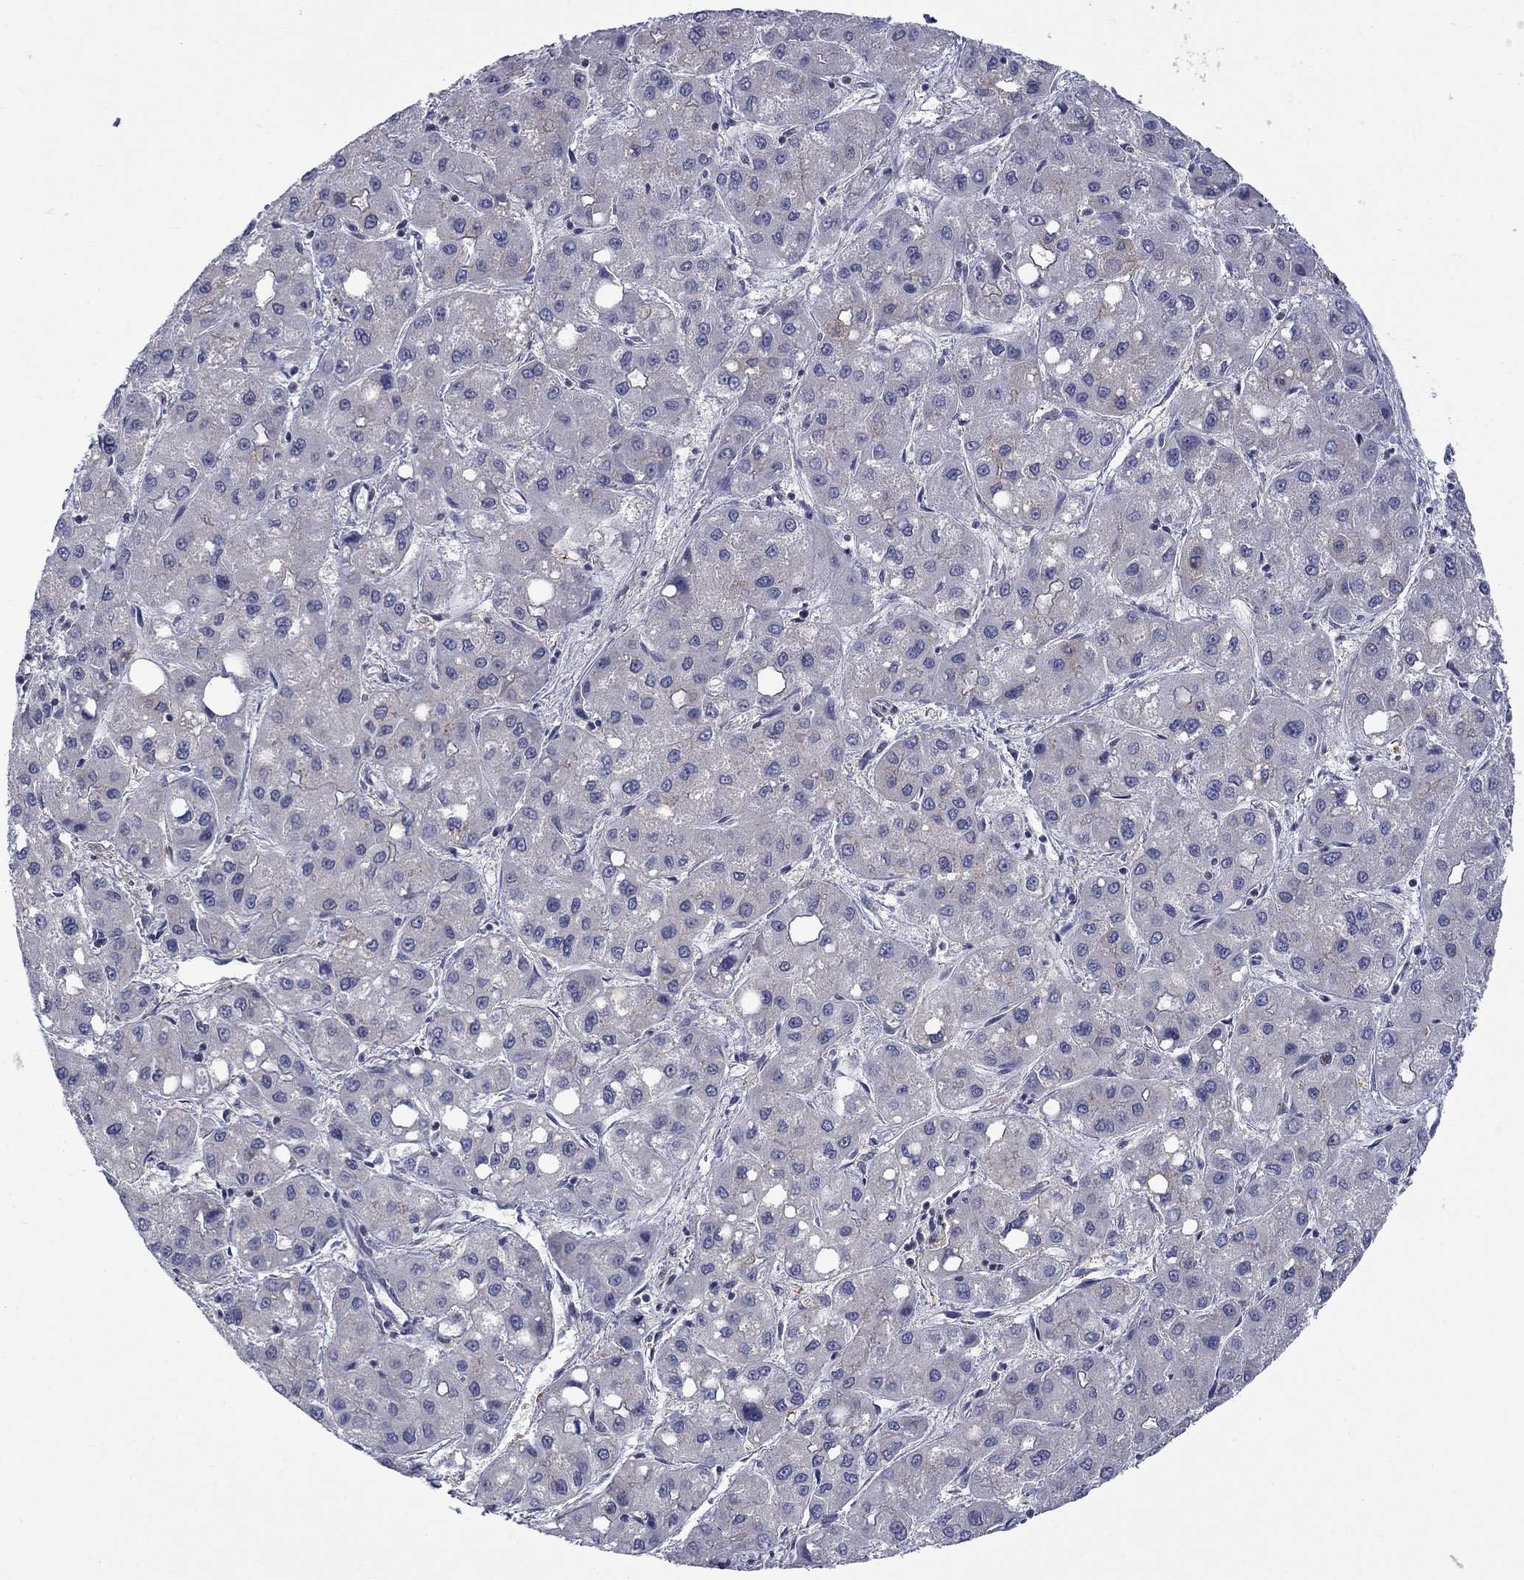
{"staining": {"intensity": "moderate", "quantity": "<25%", "location": "cytoplasmic/membranous"}, "tissue": "liver cancer", "cell_type": "Tumor cells", "image_type": "cancer", "snomed": [{"axis": "morphology", "description": "Carcinoma, Hepatocellular, NOS"}, {"axis": "topography", "description": "Liver"}], "caption": "There is low levels of moderate cytoplasmic/membranous staining in tumor cells of liver cancer (hepatocellular carcinoma), as demonstrated by immunohistochemical staining (brown color).", "gene": "PCBP3", "patient": {"sex": "male", "age": 73}}